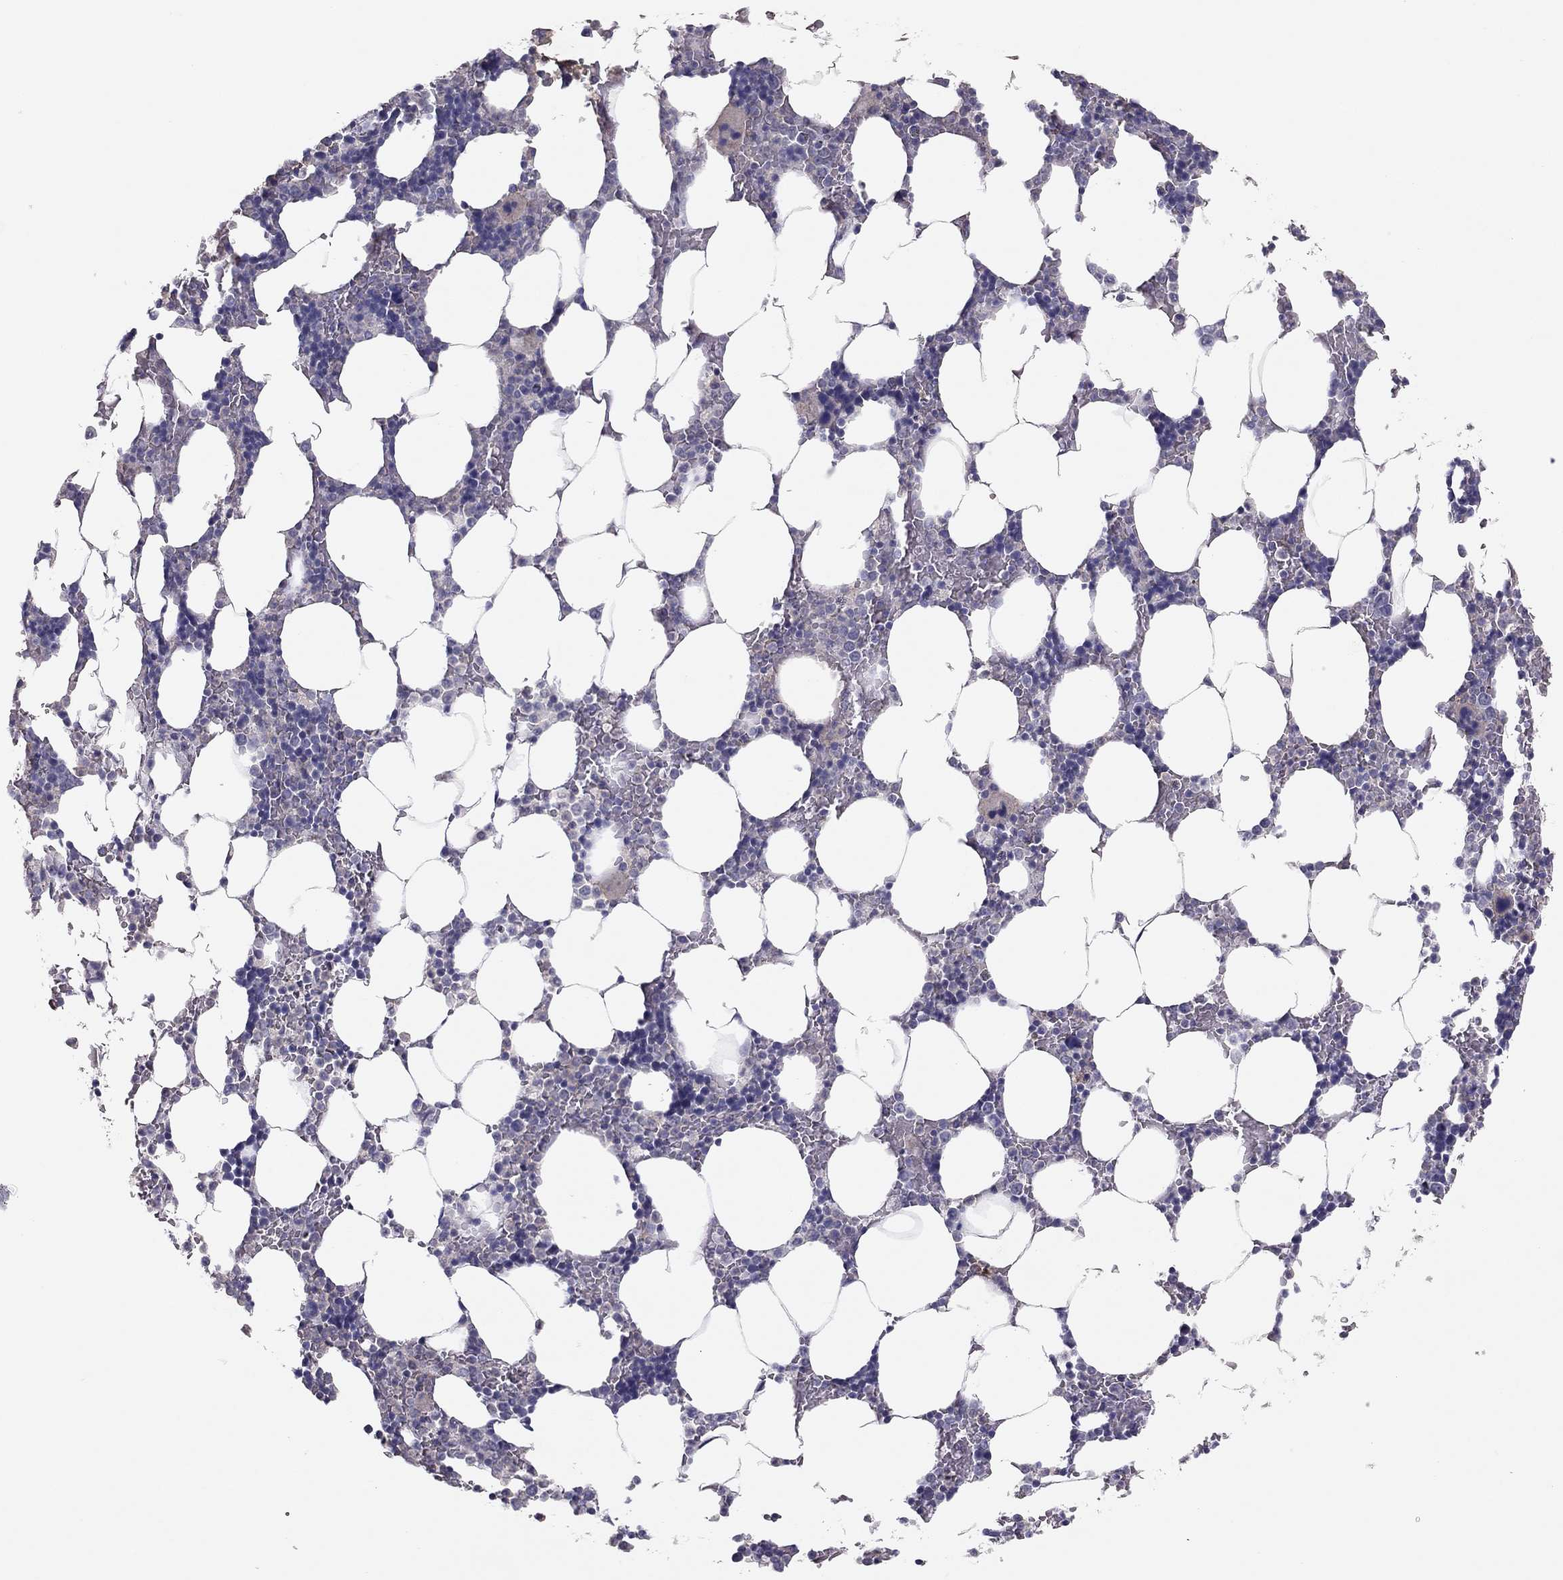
{"staining": {"intensity": "negative", "quantity": "none", "location": "none"}, "tissue": "bone marrow", "cell_type": "Hematopoietic cells", "image_type": "normal", "snomed": [{"axis": "morphology", "description": "Normal tissue, NOS"}, {"axis": "topography", "description": "Bone marrow"}], "caption": "Immunohistochemistry of normal bone marrow exhibits no expression in hematopoietic cells. (DAB (3,3'-diaminobenzidine) immunohistochemistry (IHC) visualized using brightfield microscopy, high magnification).", "gene": "ADORA2A", "patient": {"sex": "male", "age": 51}}